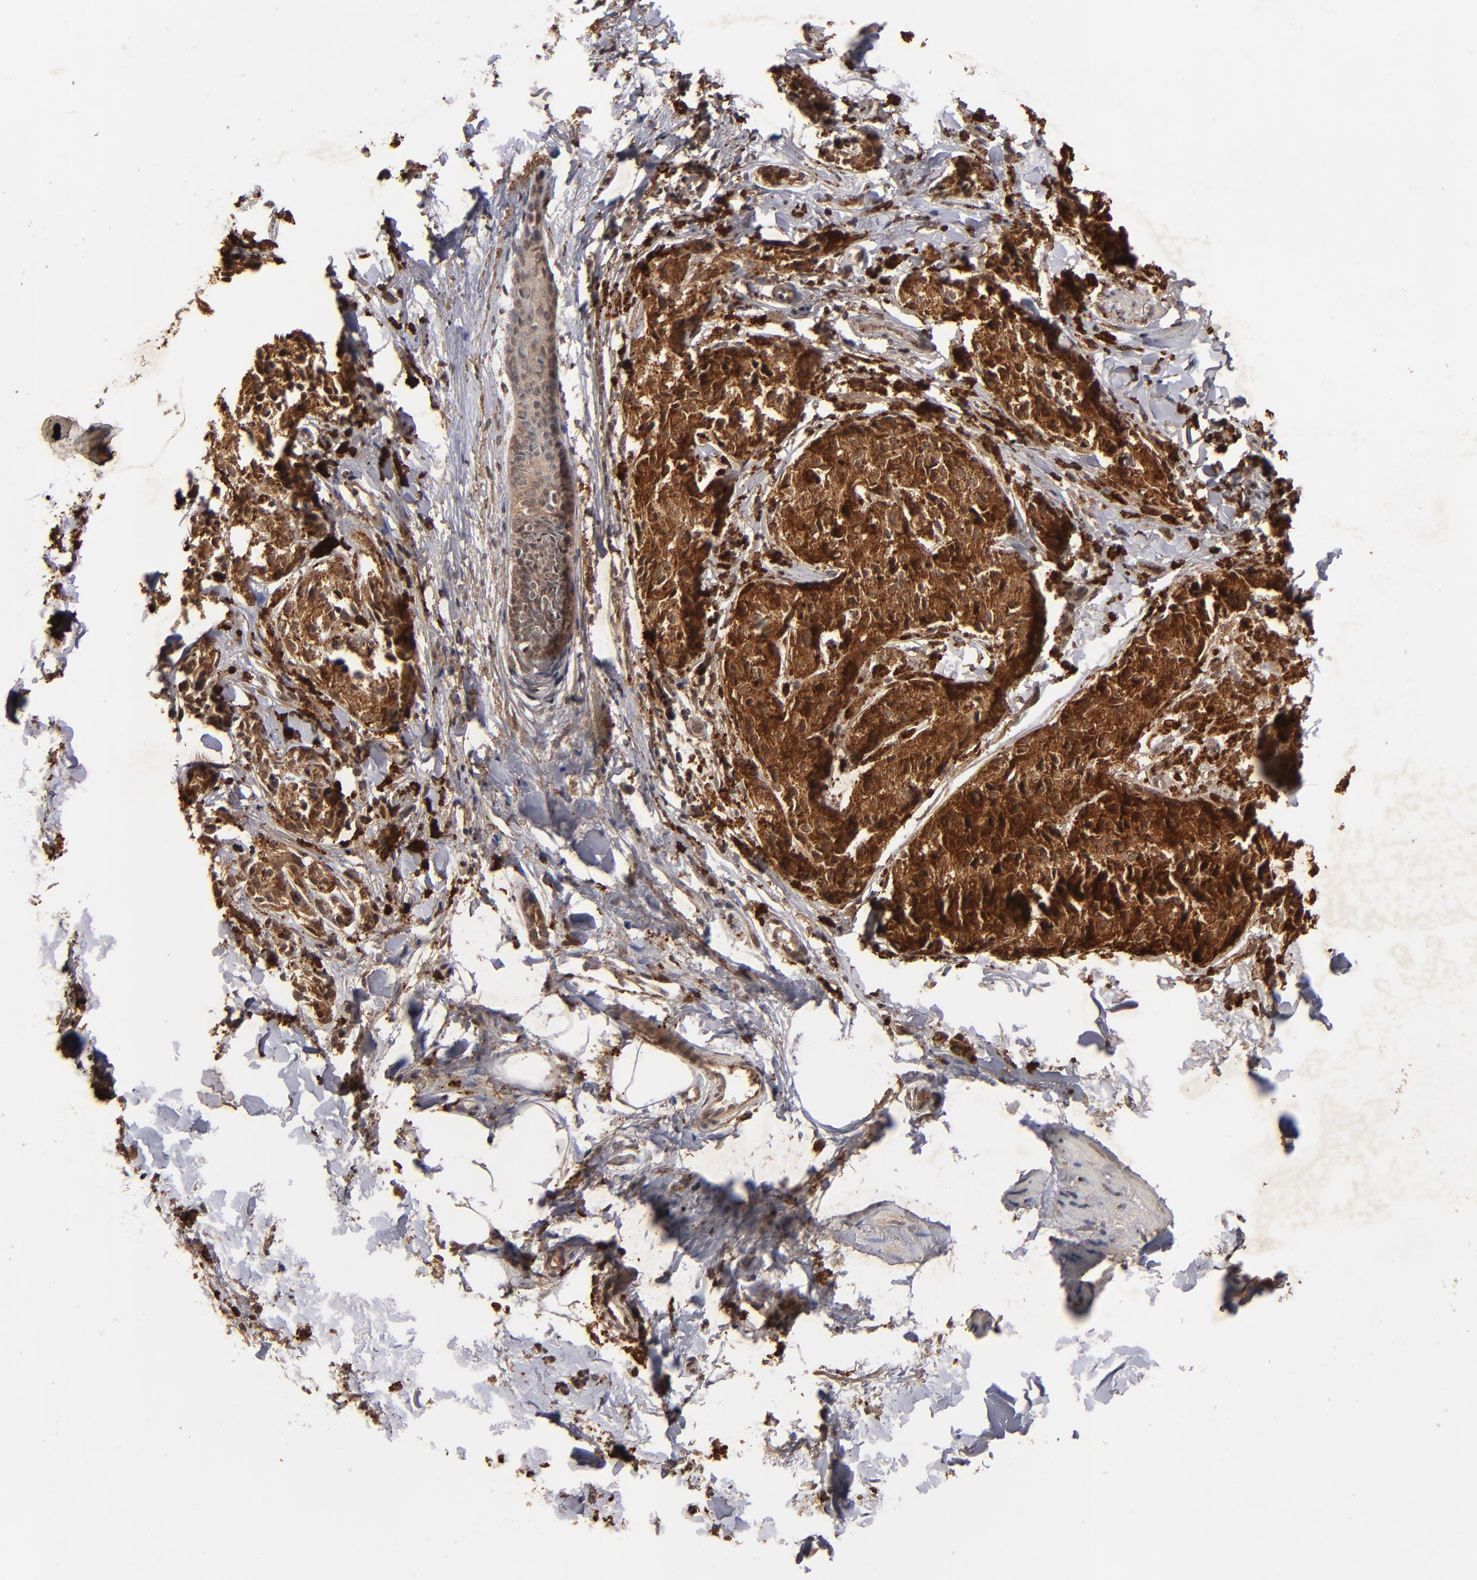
{"staining": {"intensity": "strong", "quantity": ">75%", "location": "cytoplasmic/membranous"}, "tissue": "melanoma", "cell_type": "Tumor cells", "image_type": "cancer", "snomed": [{"axis": "morphology", "description": "Malignant melanoma, Metastatic site"}, {"axis": "topography", "description": "Skin"}], "caption": "Immunohistochemical staining of malignant melanoma (metastatic site) displays high levels of strong cytoplasmic/membranous staining in about >75% of tumor cells.", "gene": "TENM1", "patient": {"sex": "female", "age": 66}}